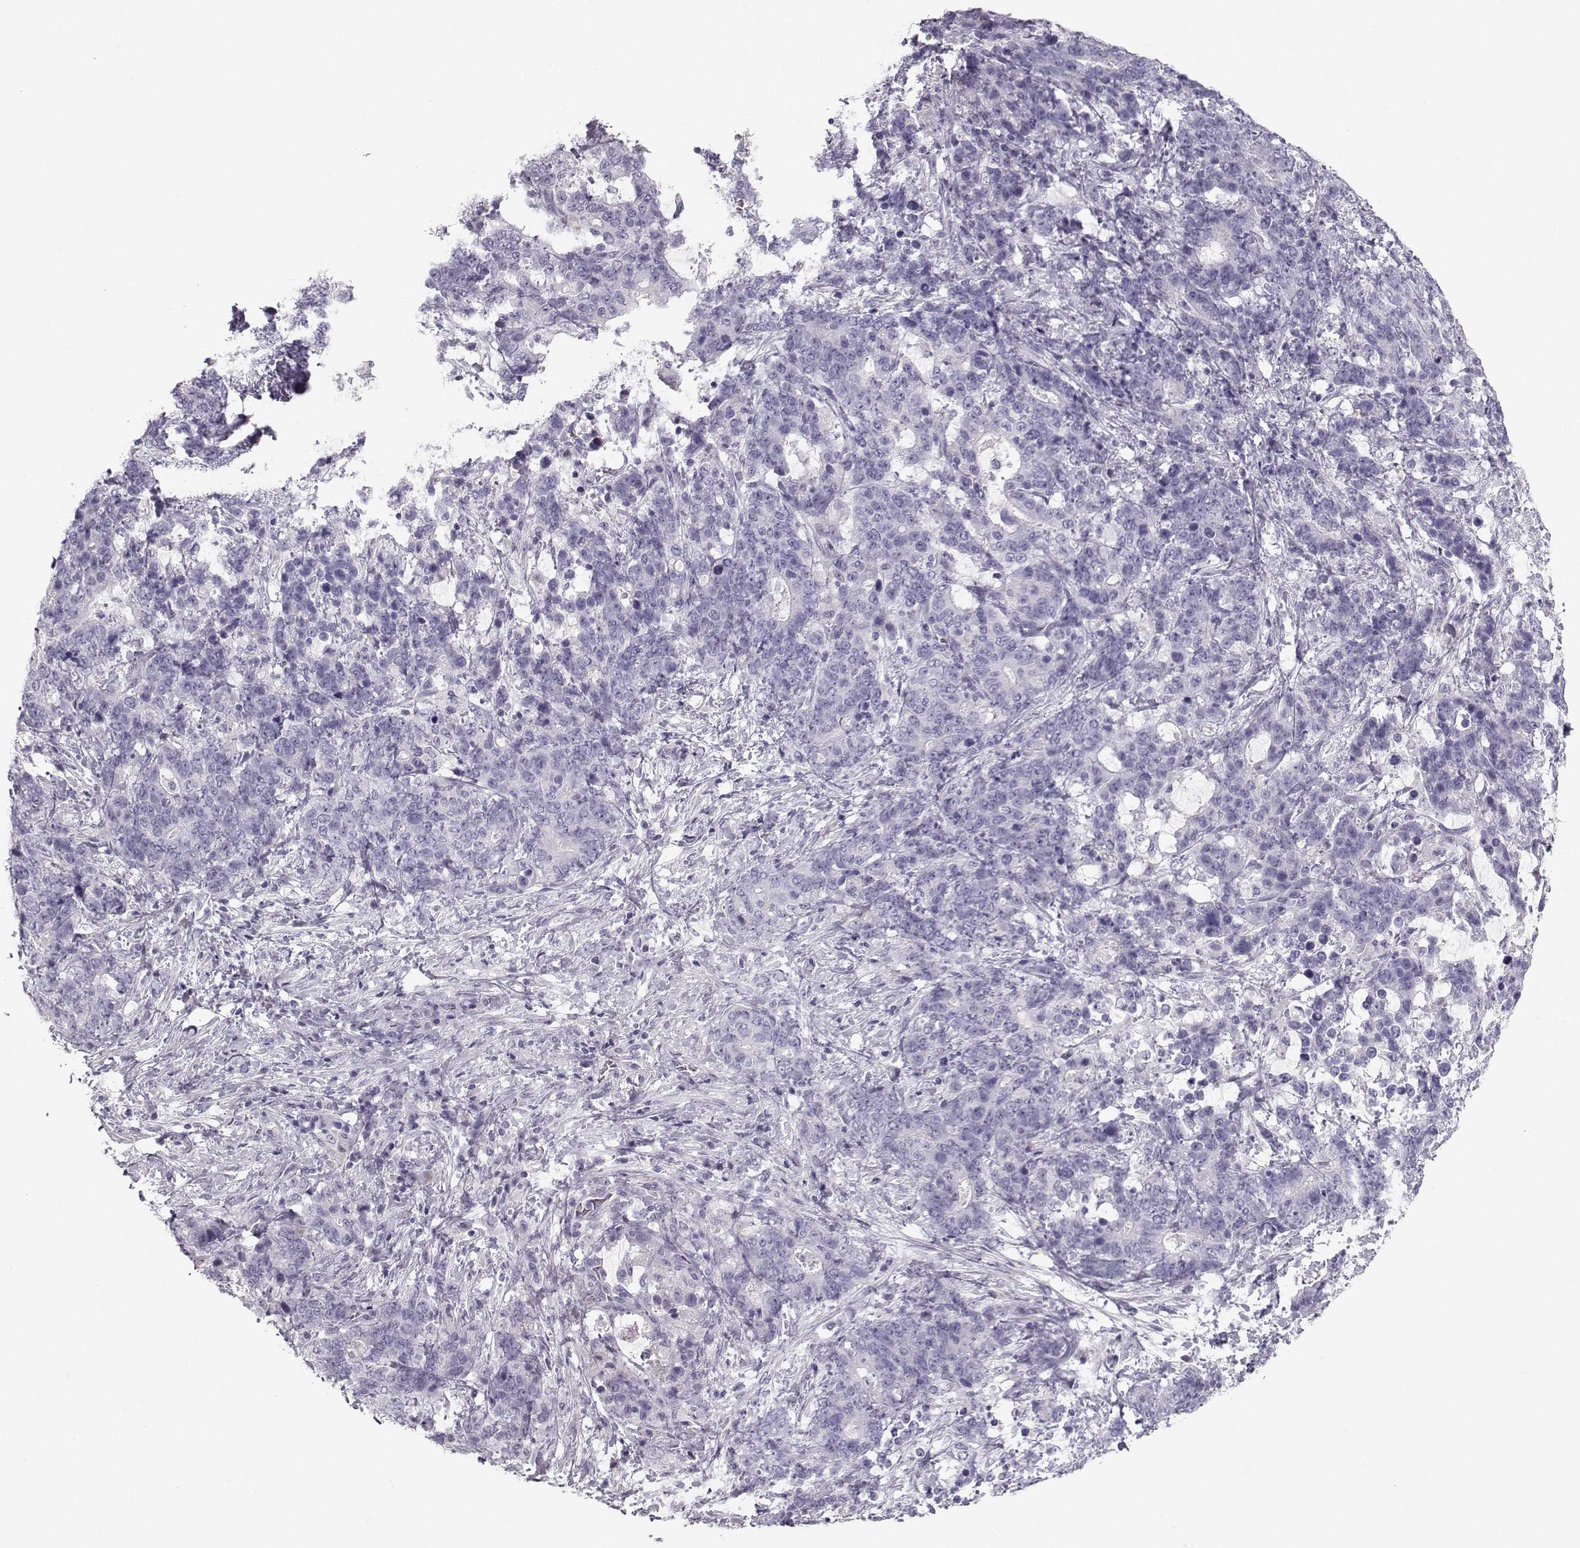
{"staining": {"intensity": "negative", "quantity": "none", "location": "none"}, "tissue": "stomach cancer", "cell_type": "Tumor cells", "image_type": "cancer", "snomed": [{"axis": "morphology", "description": "Normal tissue, NOS"}, {"axis": "morphology", "description": "Adenocarcinoma, NOS"}, {"axis": "topography", "description": "Stomach"}], "caption": "Micrograph shows no significant protein staining in tumor cells of stomach cancer (adenocarcinoma).", "gene": "CASR", "patient": {"sex": "female", "age": 64}}